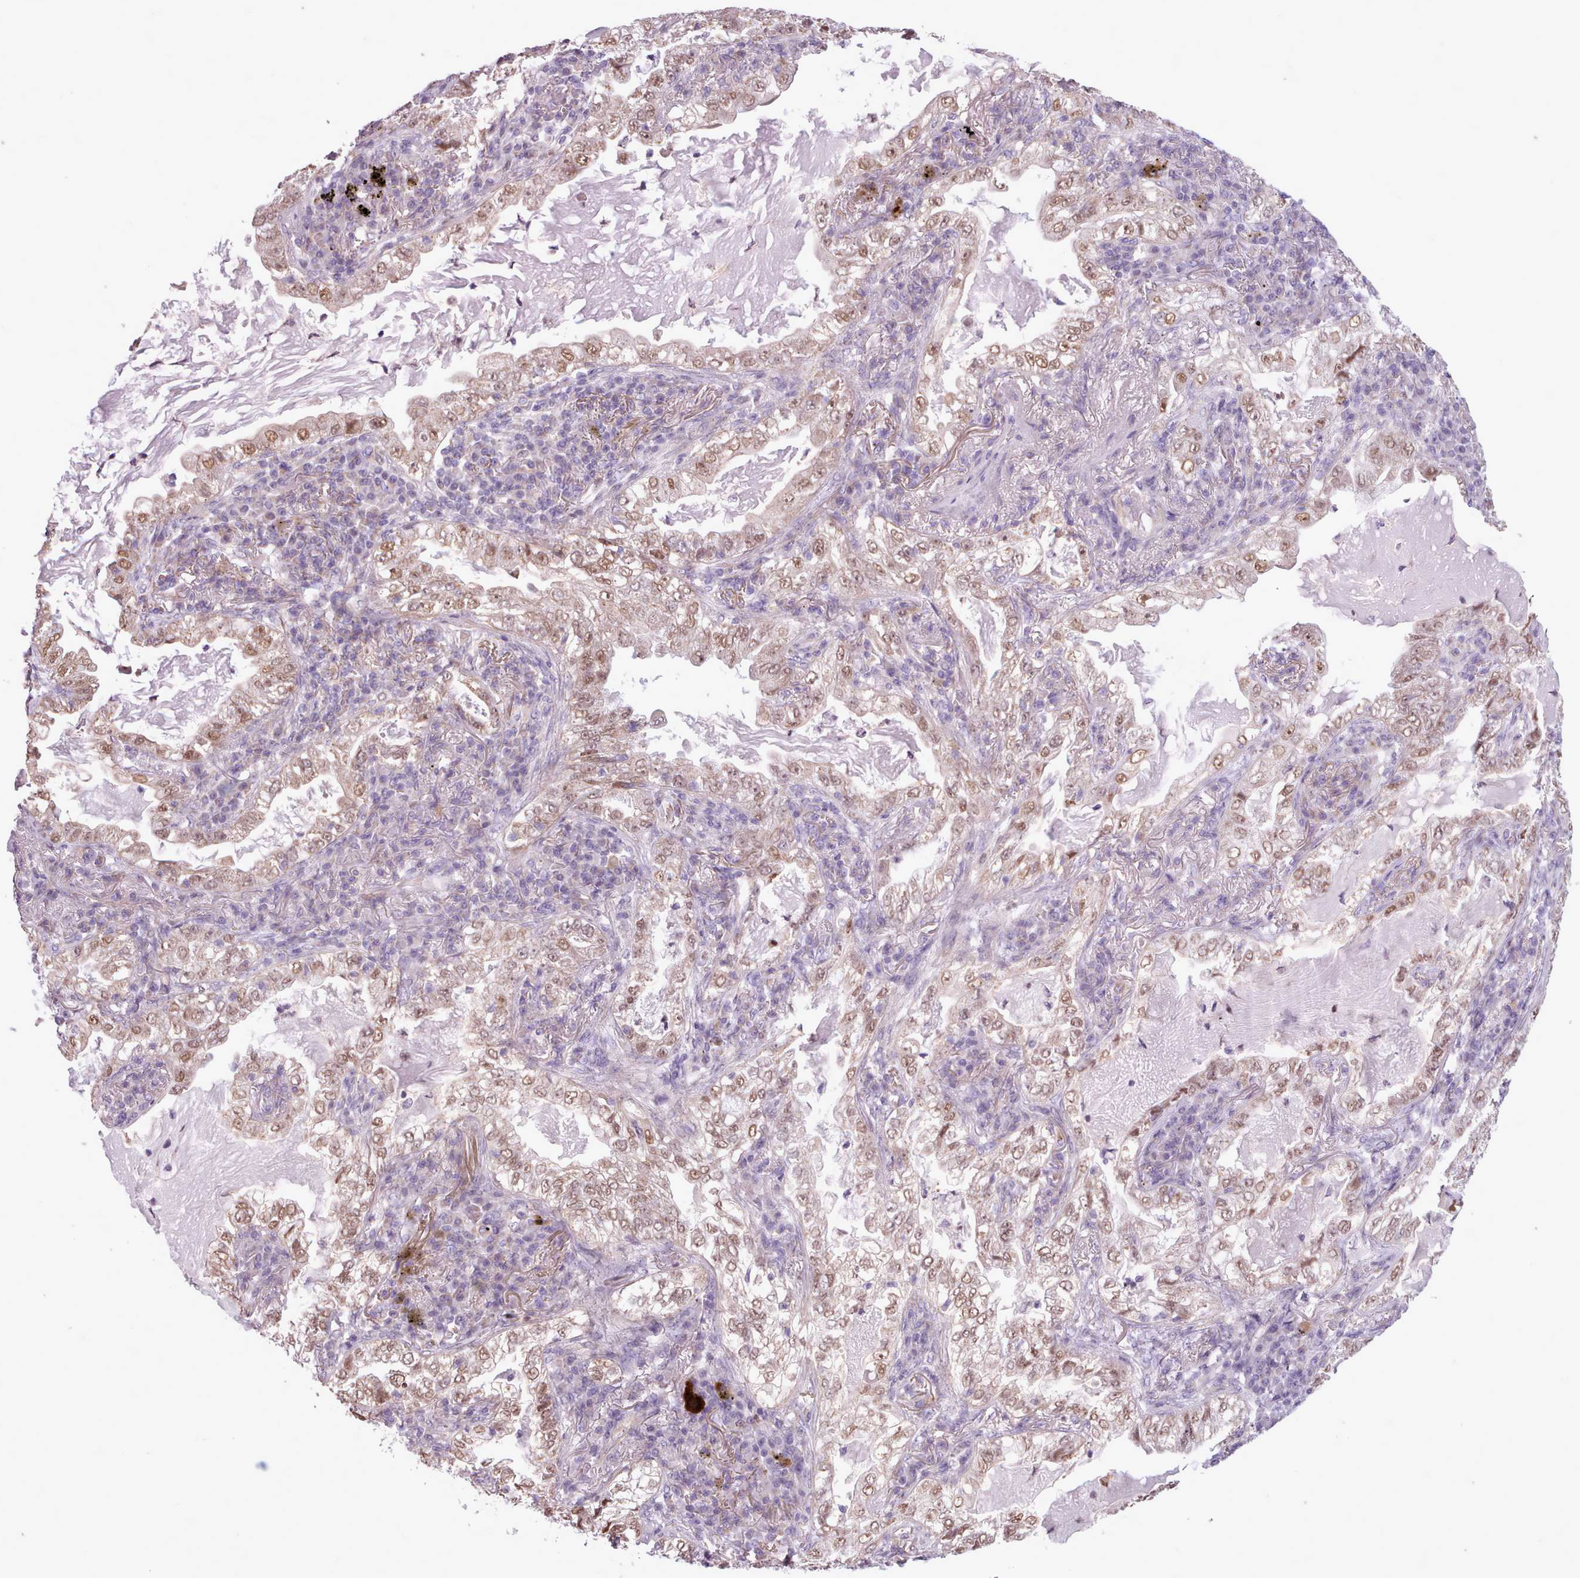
{"staining": {"intensity": "moderate", "quantity": ">75%", "location": "nuclear"}, "tissue": "lung cancer", "cell_type": "Tumor cells", "image_type": "cancer", "snomed": [{"axis": "morphology", "description": "Adenocarcinoma, NOS"}, {"axis": "topography", "description": "Lung"}], "caption": "Lung cancer stained with a protein marker shows moderate staining in tumor cells.", "gene": "SLURP1", "patient": {"sex": "female", "age": 73}}